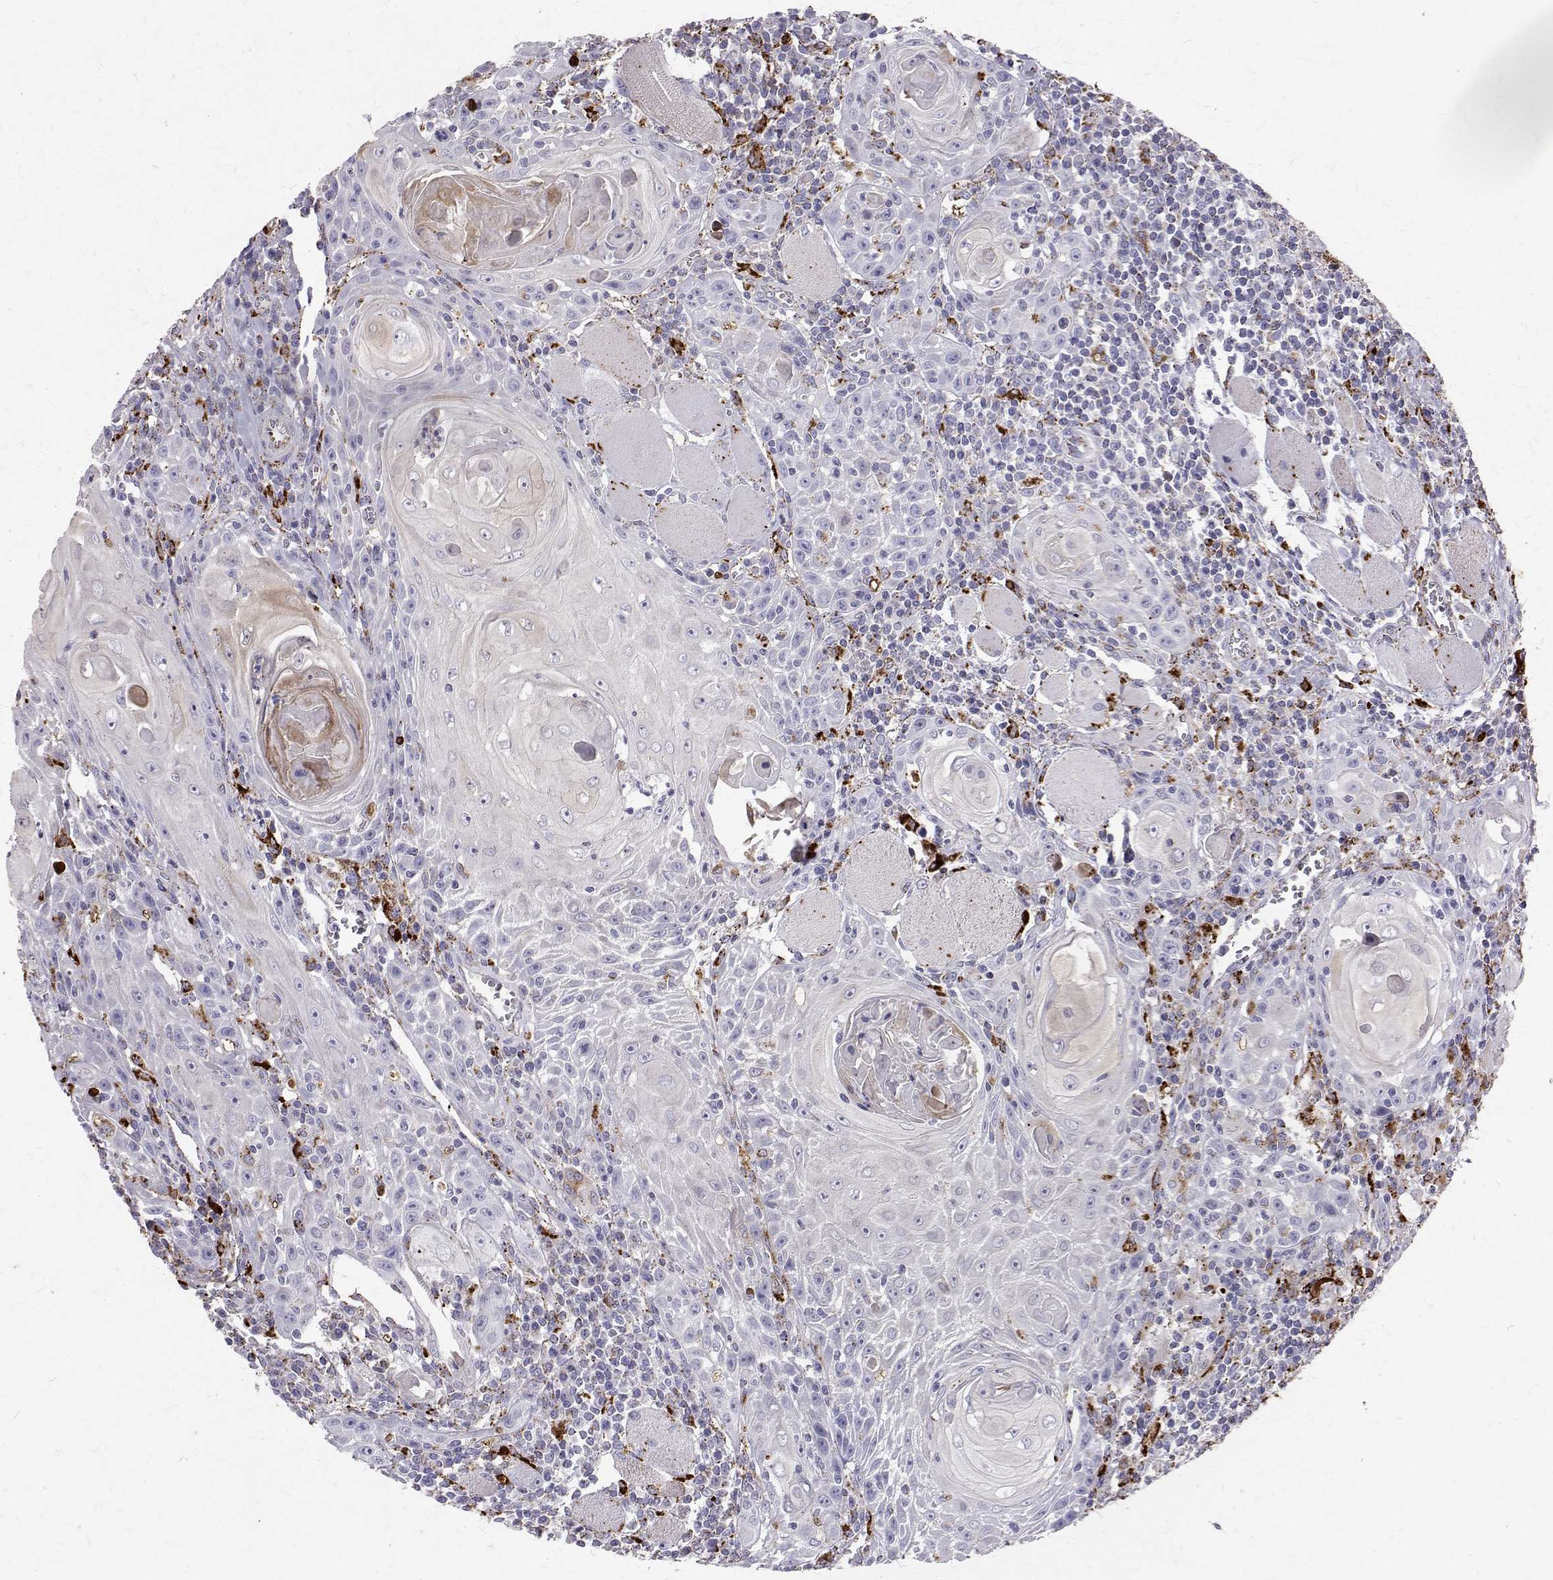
{"staining": {"intensity": "weak", "quantity": "<25%", "location": "cytoplasmic/membranous"}, "tissue": "head and neck cancer", "cell_type": "Tumor cells", "image_type": "cancer", "snomed": [{"axis": "morphology", "description": "Squamous cell carcinoma, NOS"}, {"axis": "topography", "description": "Head-Neck"}], "caption": "This micrograph is of head and neck cancer (squamous cell carcinoma) stained with immunohistochemistry (IHC) to label a protein in brown with the nuclei are counter-stained blue. There is no expression in tumor cells.", "gene": "TPP1", "patient": {"sex": "male", "age": 52}}